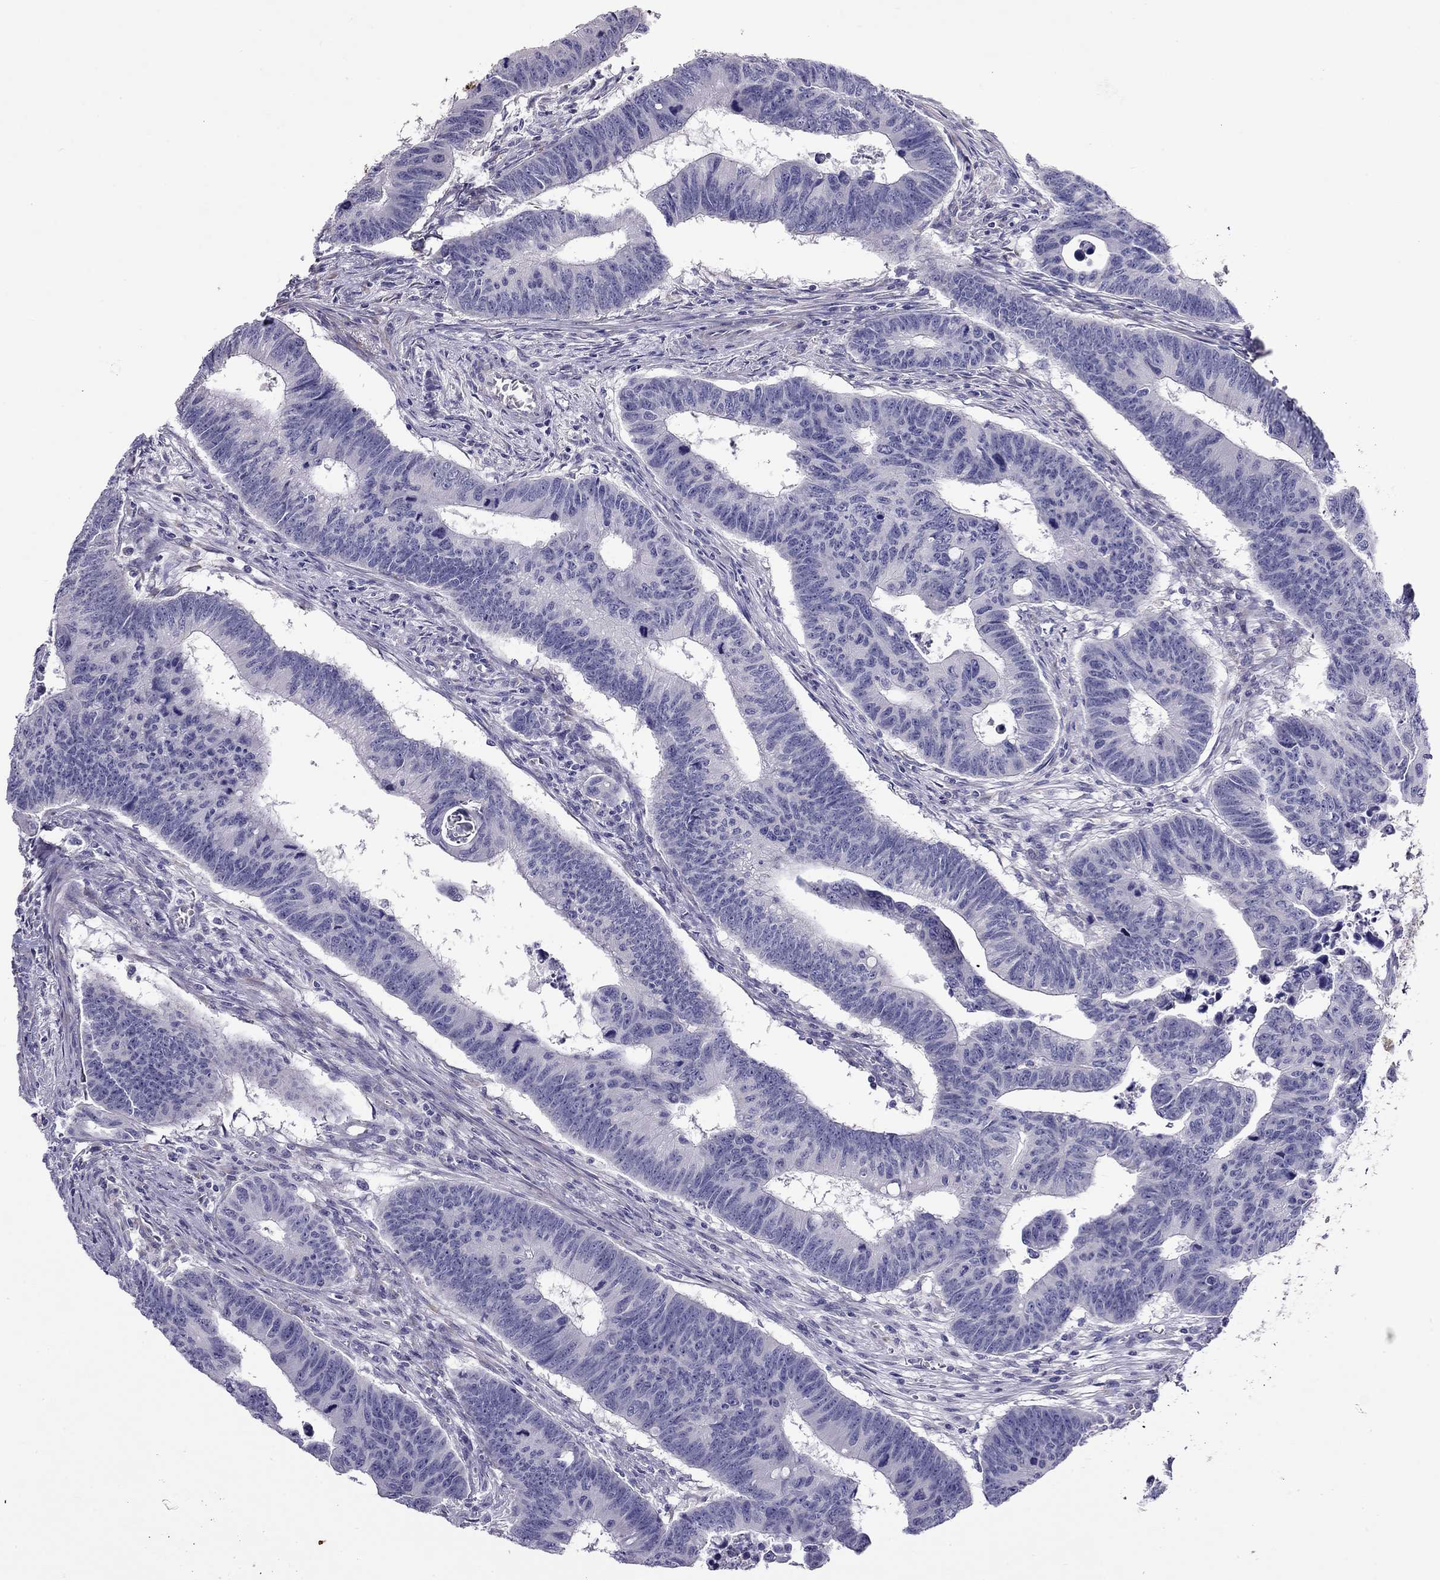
{"staining": {"intensity": "negative", "quantity": "none", "location": "none"}, "tissue": "colorectal cancer", "cell_type": "Tumor cells", "image_type": "cancer", "snomed": [{"axis": "morphology", "description": "Adenocarcinoma, NOS"}, {"axis": "topography", "description": "Appendix"}, {"axis": "topography", "description": "Colon"}, {"axis": "topography", "description": "Cecum"}, {"axis": "topography", "description": "Colon asc"}], "caption": "The photomicrograph reveals no significant positivity in tumor cells of adenocarcinoma (colorectal). The staining is performed using DAB brown chromogen with nuclei counter-stained in using hematoxylin.", "gene": "CPNE4", "patient": {"sex": "female", "age": 85}}